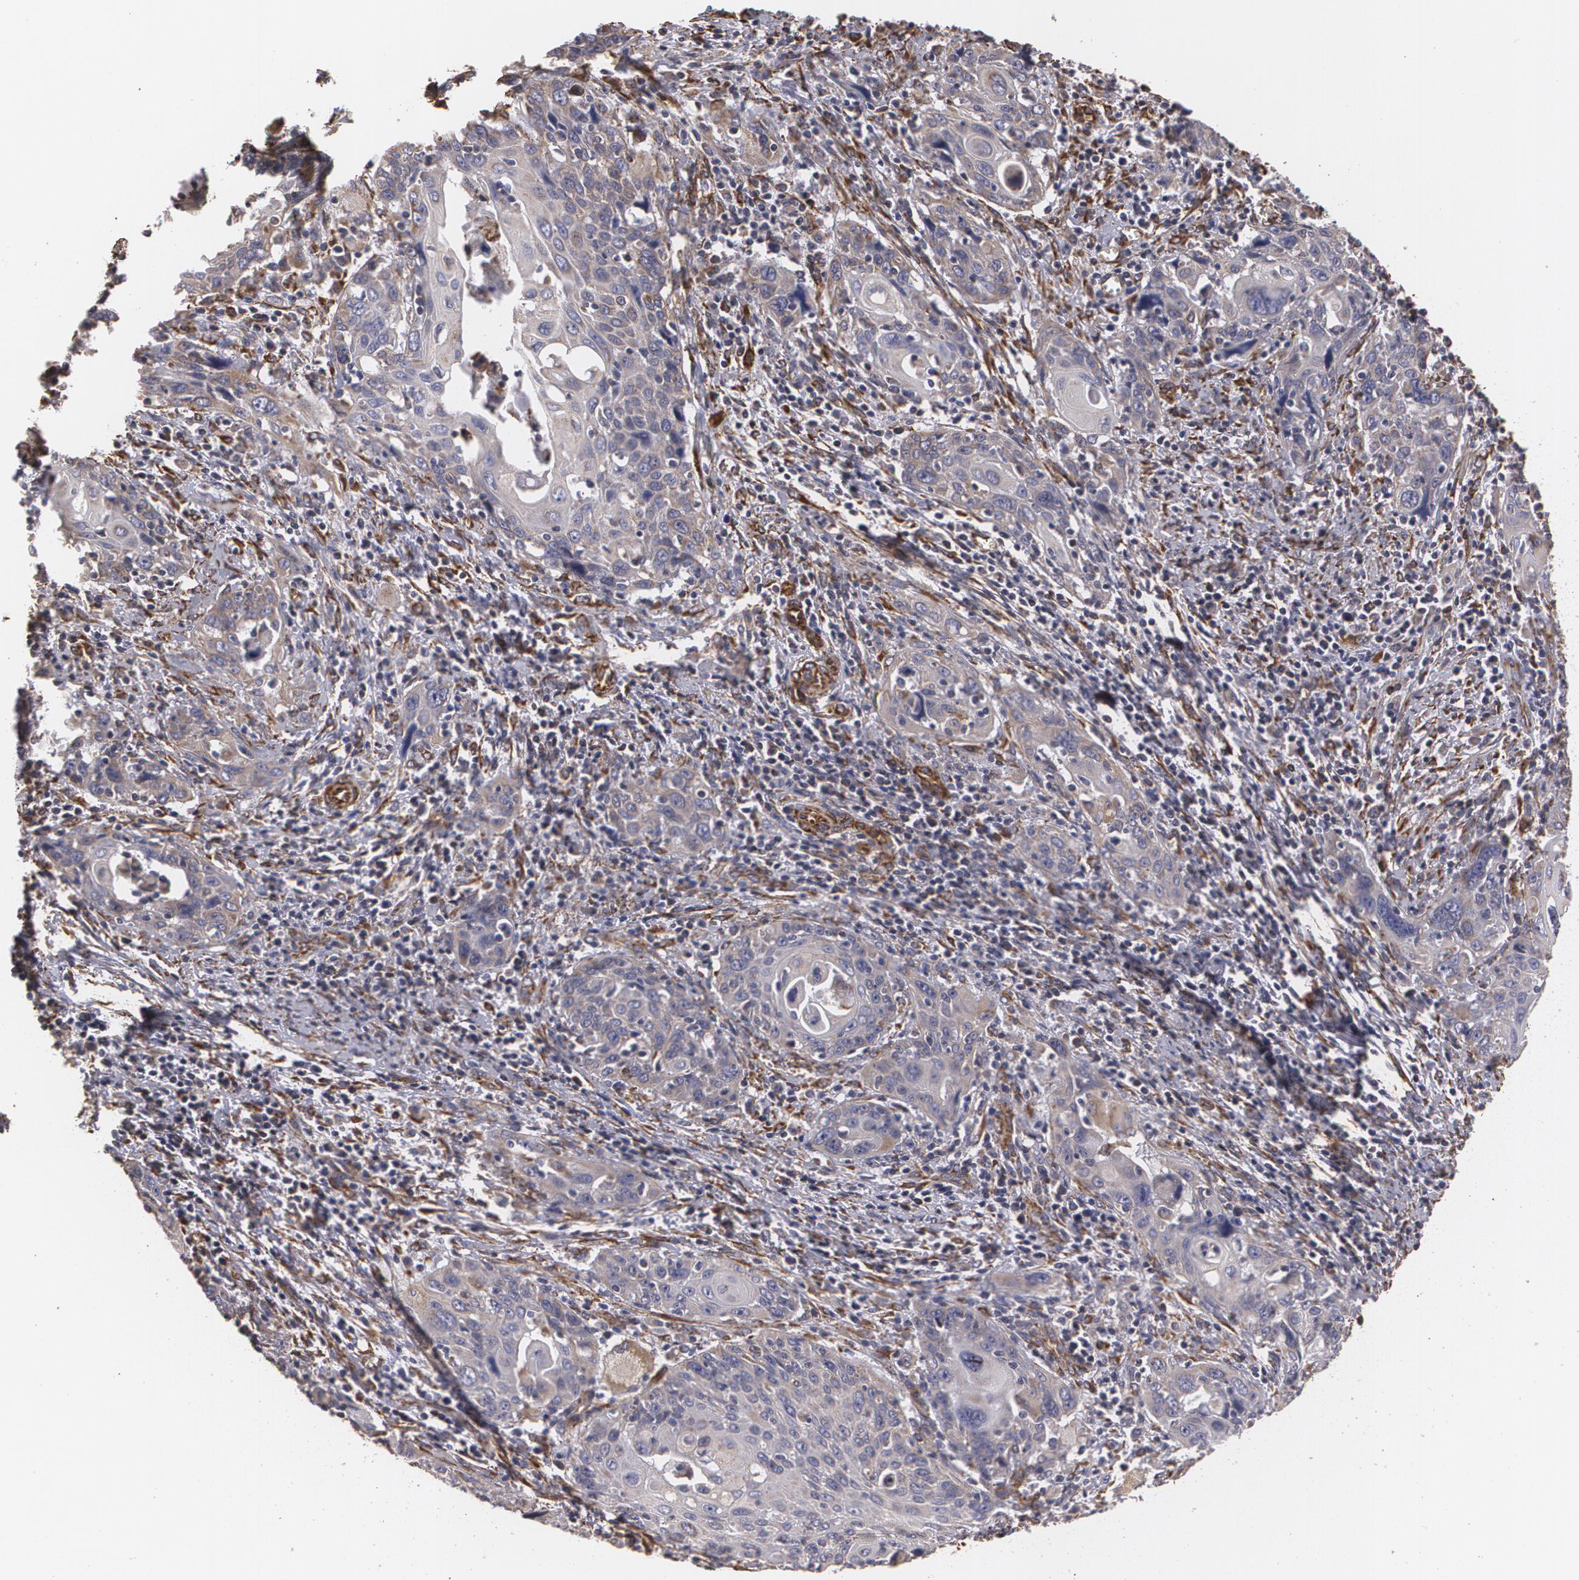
{"staining": {"intensity": "weak", "quantity": "25%-75%", "location": "nuclear"}, "tissue": "cervical cancer", "cell_type": "Tumor cells", "image_type": "cancer", "snomed": [{"axis": "morphology", "description": "Squamous cell carcinoma, NOS"}, {"axis": "topography", "description": "Cervix"}], "caption": "The immunohistochemical stain highlights weak nuclear positivity in tumor cells of squamous cell carcinoma (cervical) tissue.", "gene": "CYB5R3", "patient": {"sex": "female", "age": 54}}